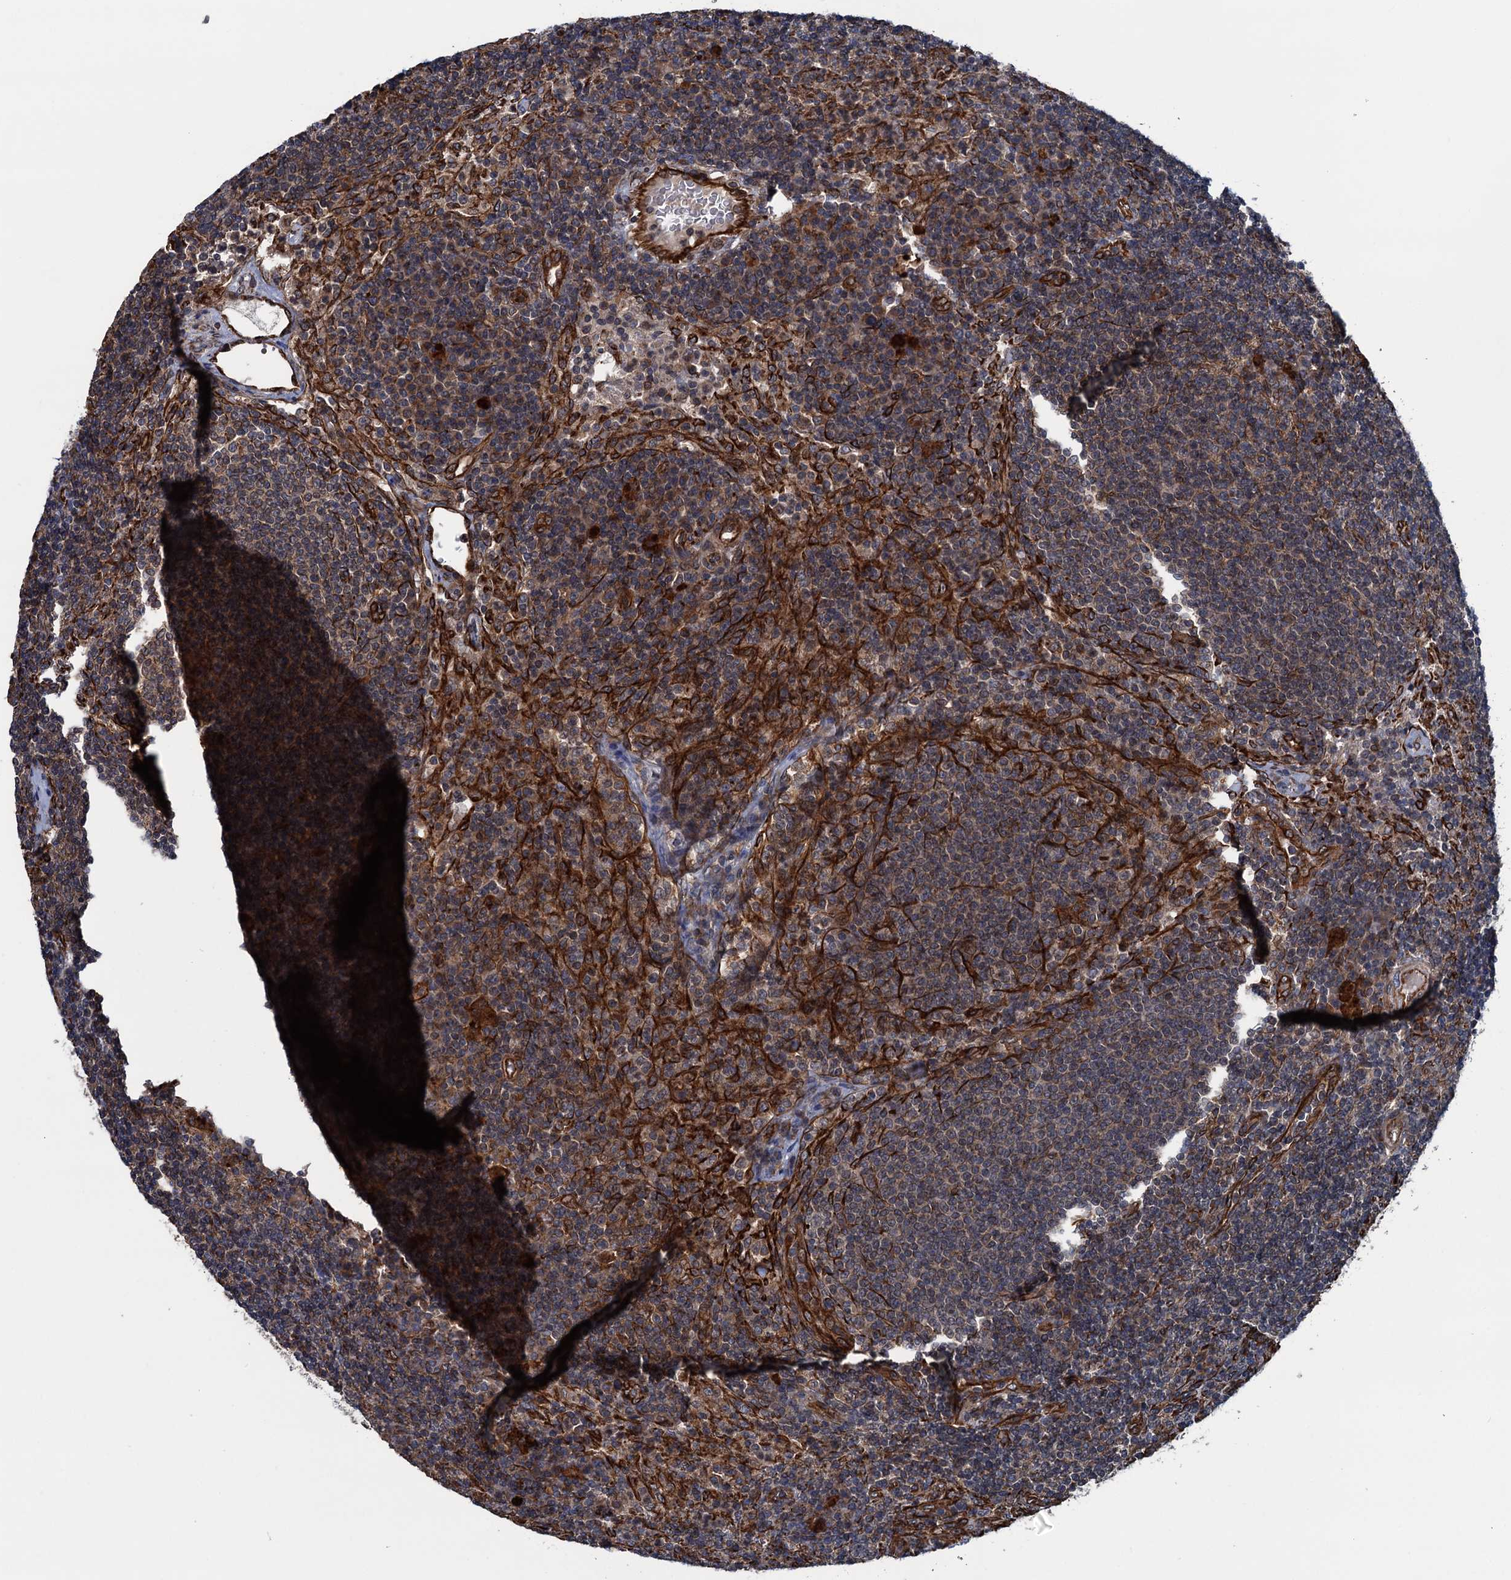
{"staining": {"intensity": "weak", "quantity": ">75%", "location": "cytoplasmic/membranous"}, "tissue": "lymph node", "cell_type": "Germinal center cells", "image_type": "normal", "snomed": [{"axis": "morphology", "description": "Normal tissue, NOS"}, {"axis": "topography", "description": "Lymph node"}], "caption": "Immunohistochemistry staining of unremarkable lymph node, which reveals low levels of weak cytoplasmic/membranous positivity in about >75% of germinal center cells indicating weak cytoplasmic/membranous protein expression. The staining was performed using DAB (3,3'-diaminobenzidine) (brown) for protein detection and nuclei were counterstained in hematoxylin (blue).", "gene": "ZFYVE19", "patient": {"sex": "female", "age": 70}}